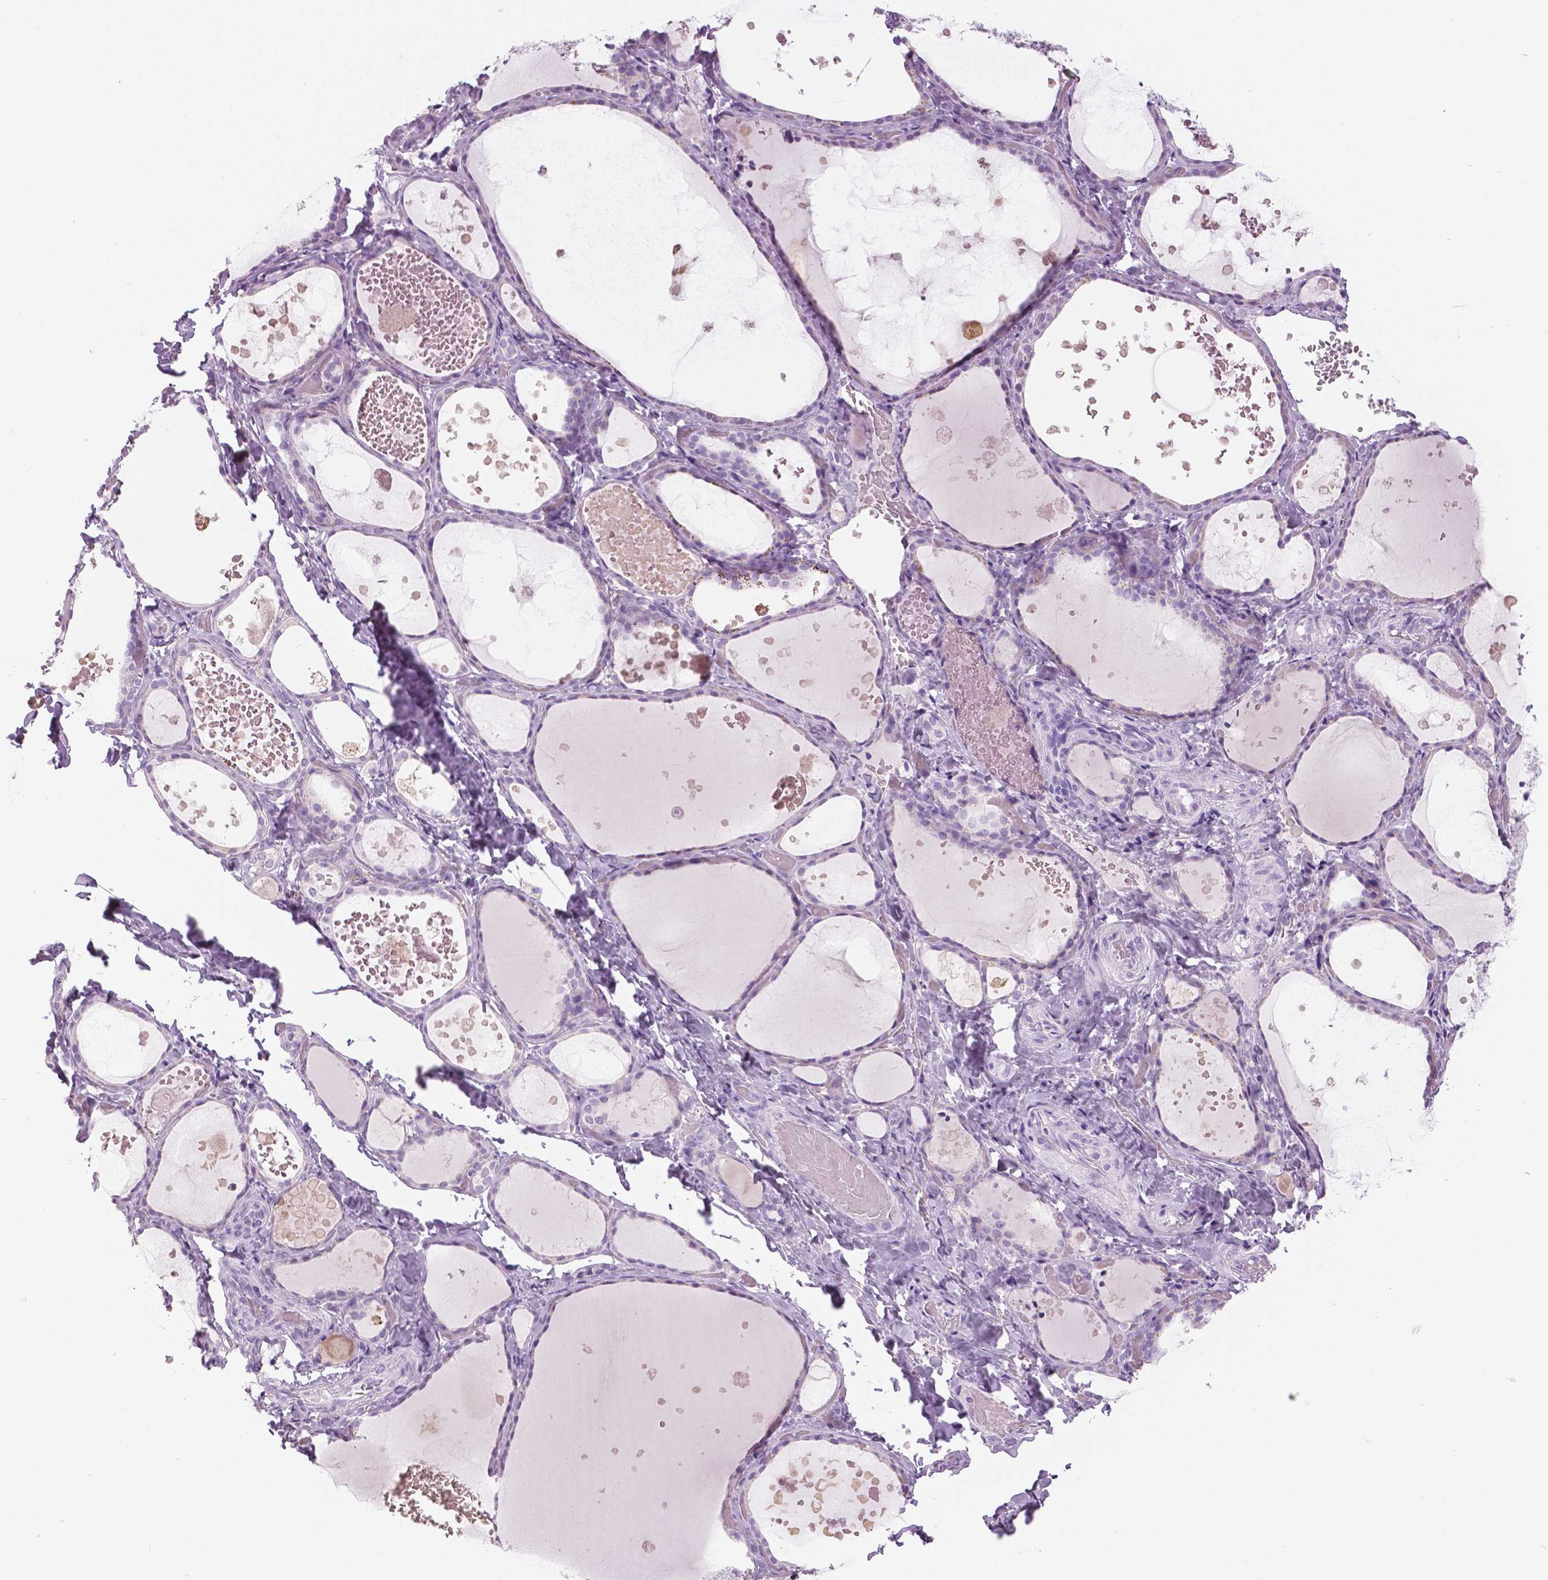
{"staining": {"intensity": "negative", "quantity": "none", "location": "none"}, "tissue": "thyroid gland", "cell_type": "Glandular cells", "image_type": "normal", "snomed": [{"axis": "morphology", "description": "Normal tissue, NOS"}, {"axis": "topography", "description": "Thyroid gland"}], "caption": "An immunohistochemistry micrograph of unremarkable thyroid gland is shown. There is no staining in glandular cells of thyroid gland. The staining was performed using DAB to visualize the protein expression in brown, while the nuclei were stained in blue with hematoxylin (Magnification: 20x).", "gene": "SFTPD", "patient": {"sex": "female", "age": 56}}